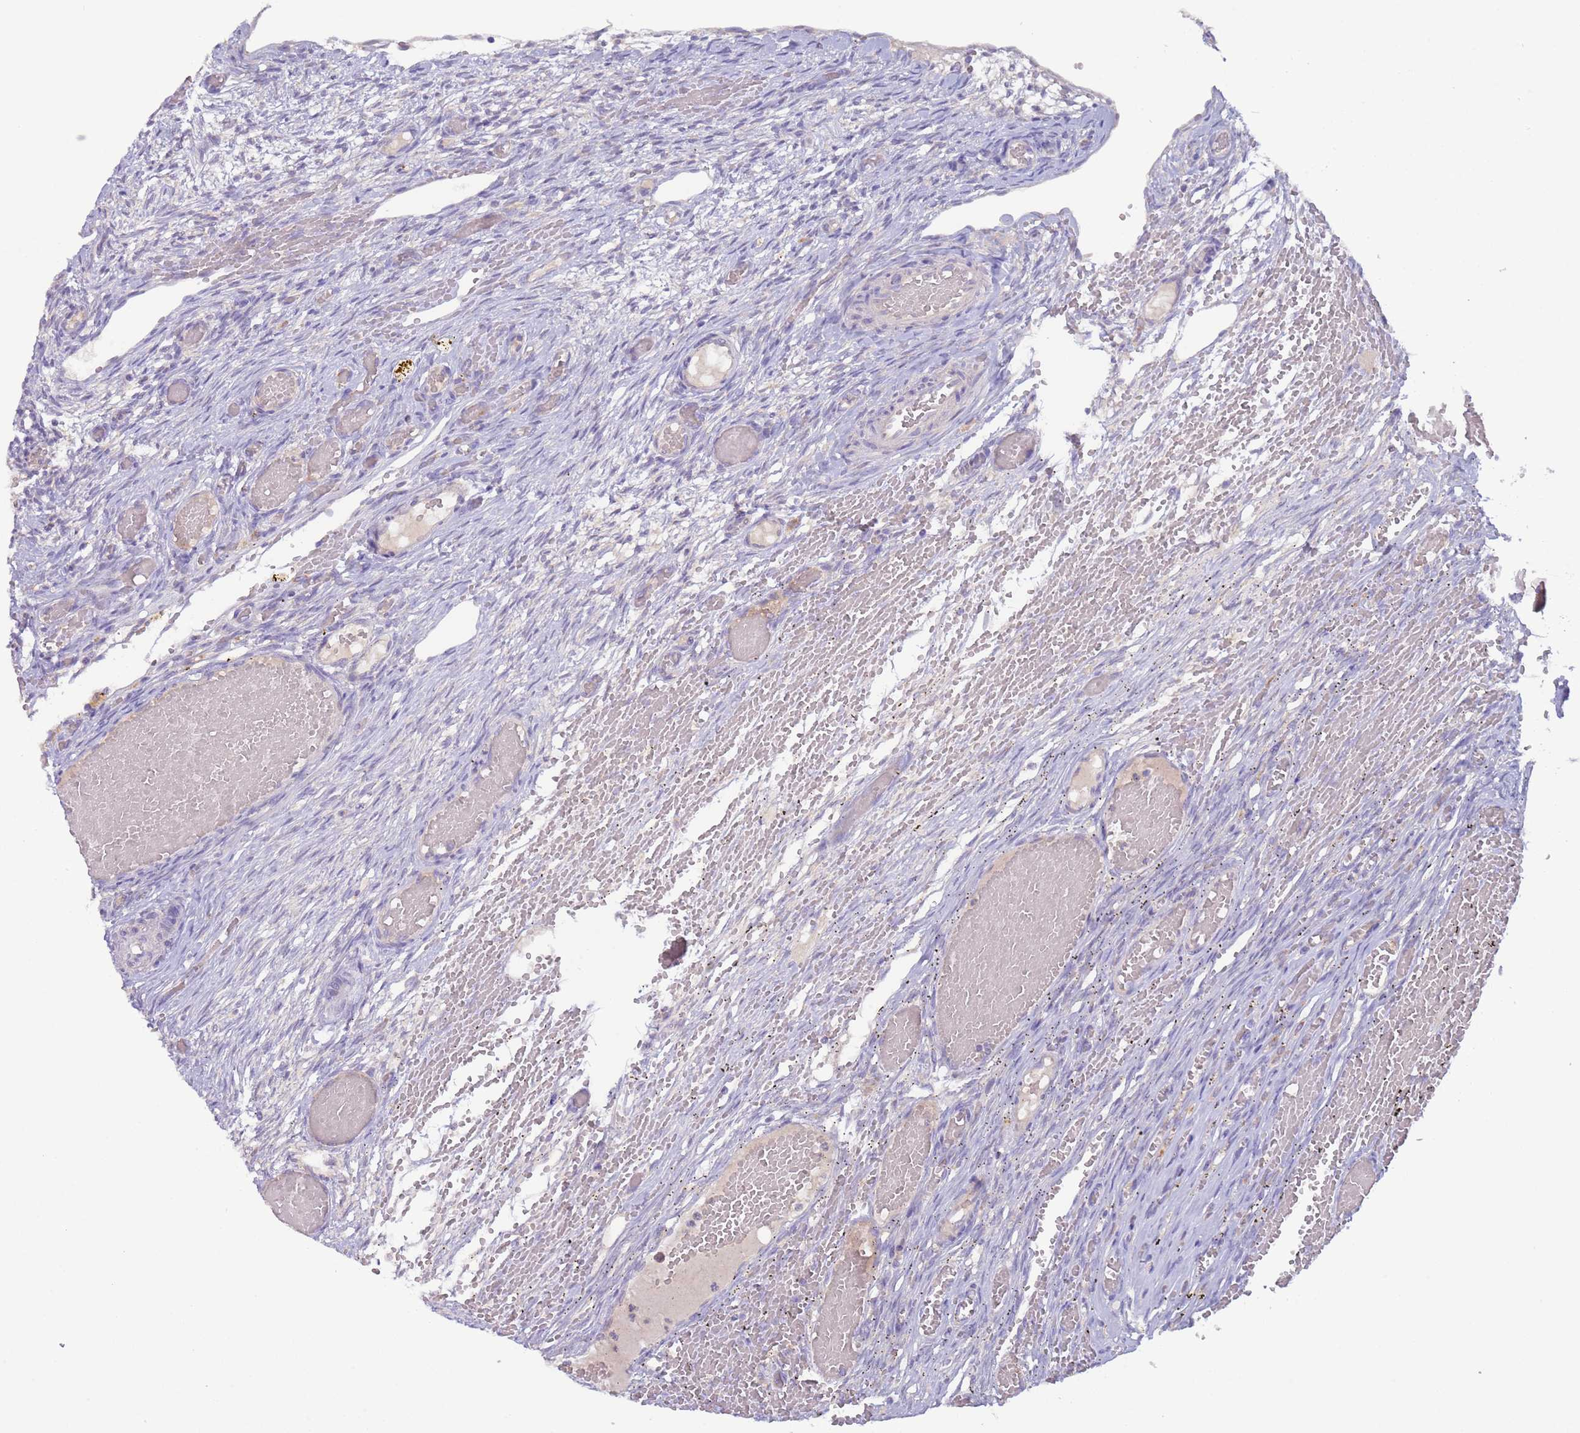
{"staining": {"intensity": "weak", "quantity": ">75%", "location": "cytoplasmic/membranous"}, "tissue": "ovary", "cell_type": "Follicle cells", "image_type": "normal", "snomed": [{"axis": "morphology", "description": "Adenocarcinoma, NOS"}, {"axis": "topography", "description": "Endometrium"}], "caption": "Weak cytoplasmic/membranous expression is seen in approximately >75% of follicle cells in benign ovary.", "gene": "UQCRQ", "patient": {"sex": "female", "age": 32}}